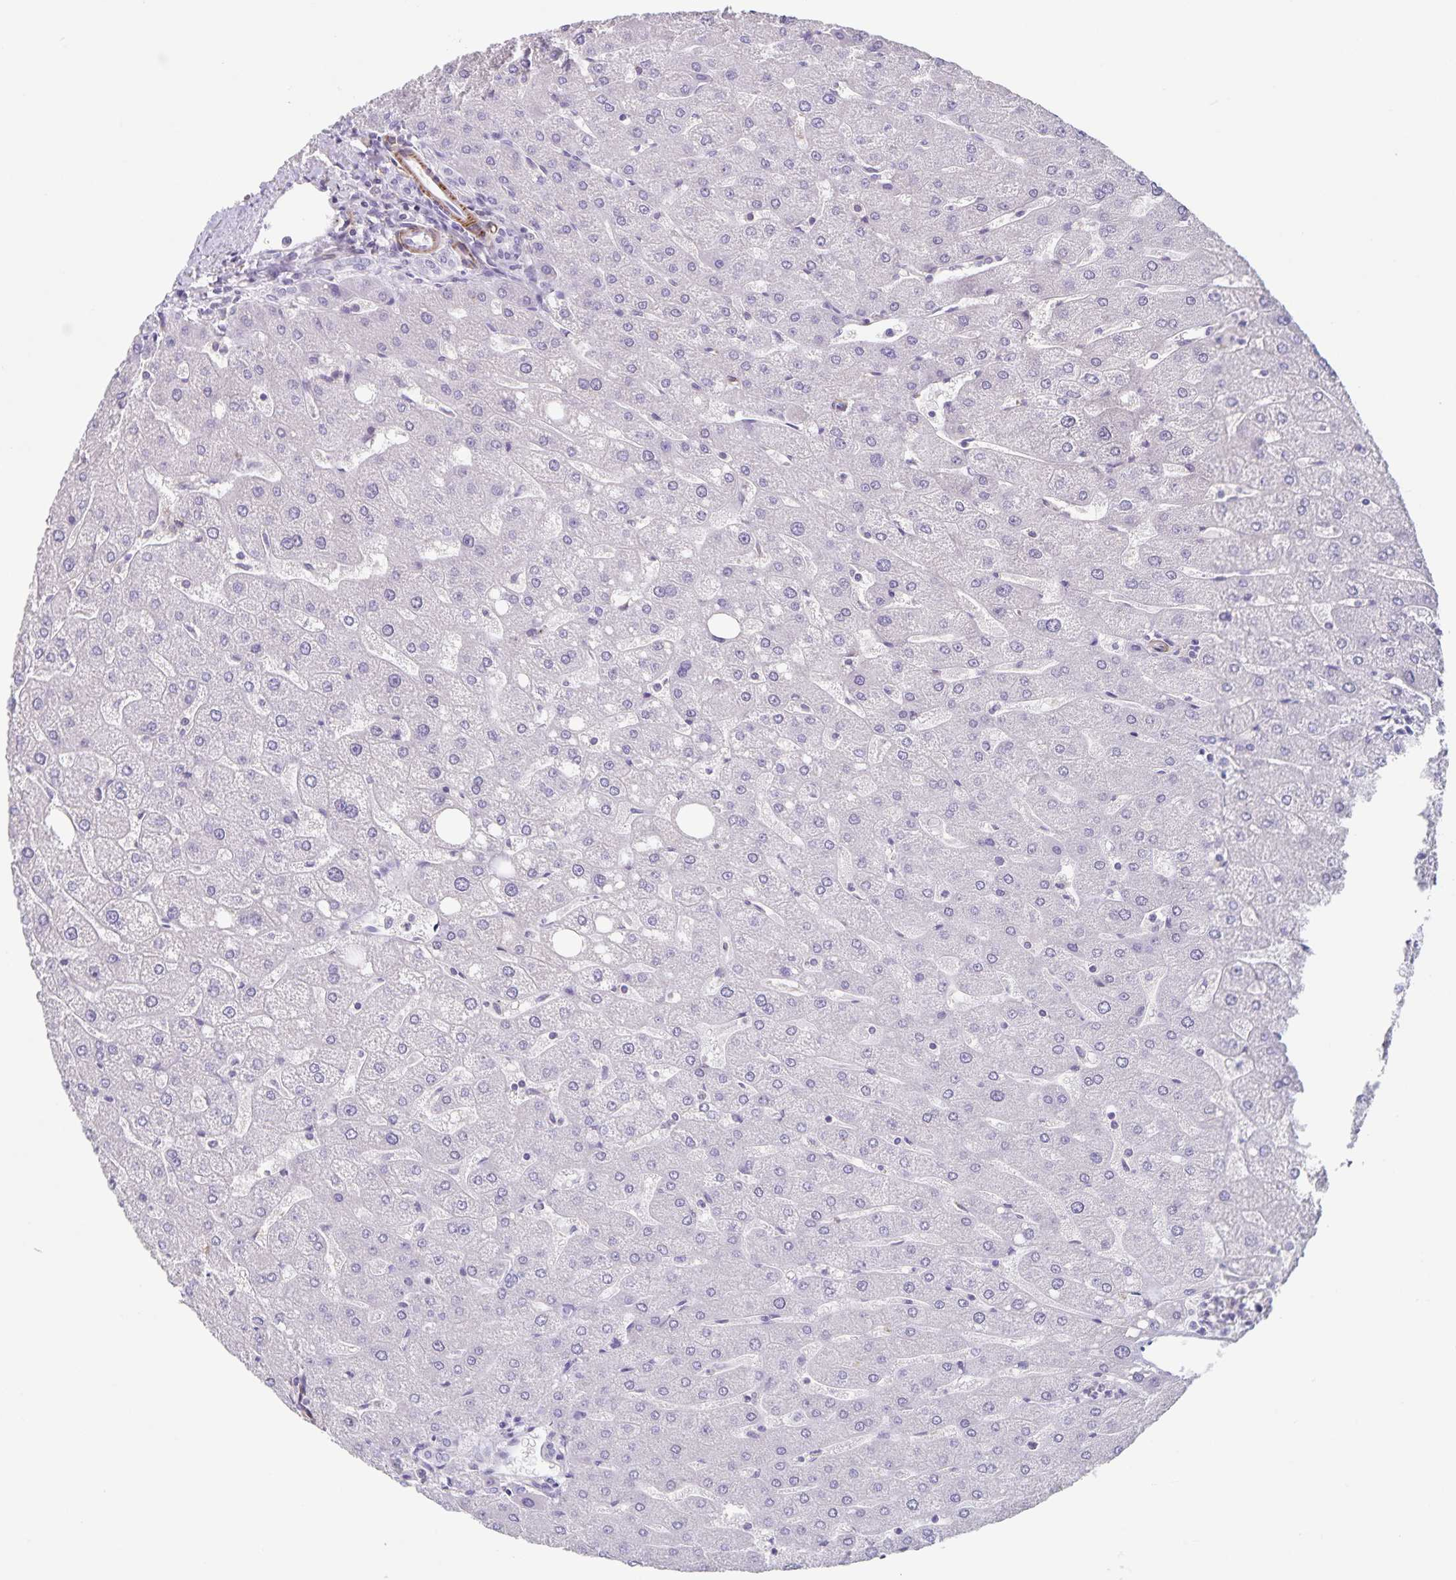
{"staining": {"intensity": "negative", "quantity": "none", "location": "none"}, "tissue": "liver", "cell_type": "Cholangiocytes", "image_type": "normal", "snomed": [{"axis": "morphology", "description": "Normal tissue, NOS"}, {"axis": "topography", "description": "Liver"}], "caption": "Immunohistochemistry micrograph of unremarkable liver: liver stained with DAB (3,3'-diaminobenzidine) displays no significant protein expression in cholangiocytes.", "gene": "SYNM", "patient": {"sex": "male", "age": 67}}